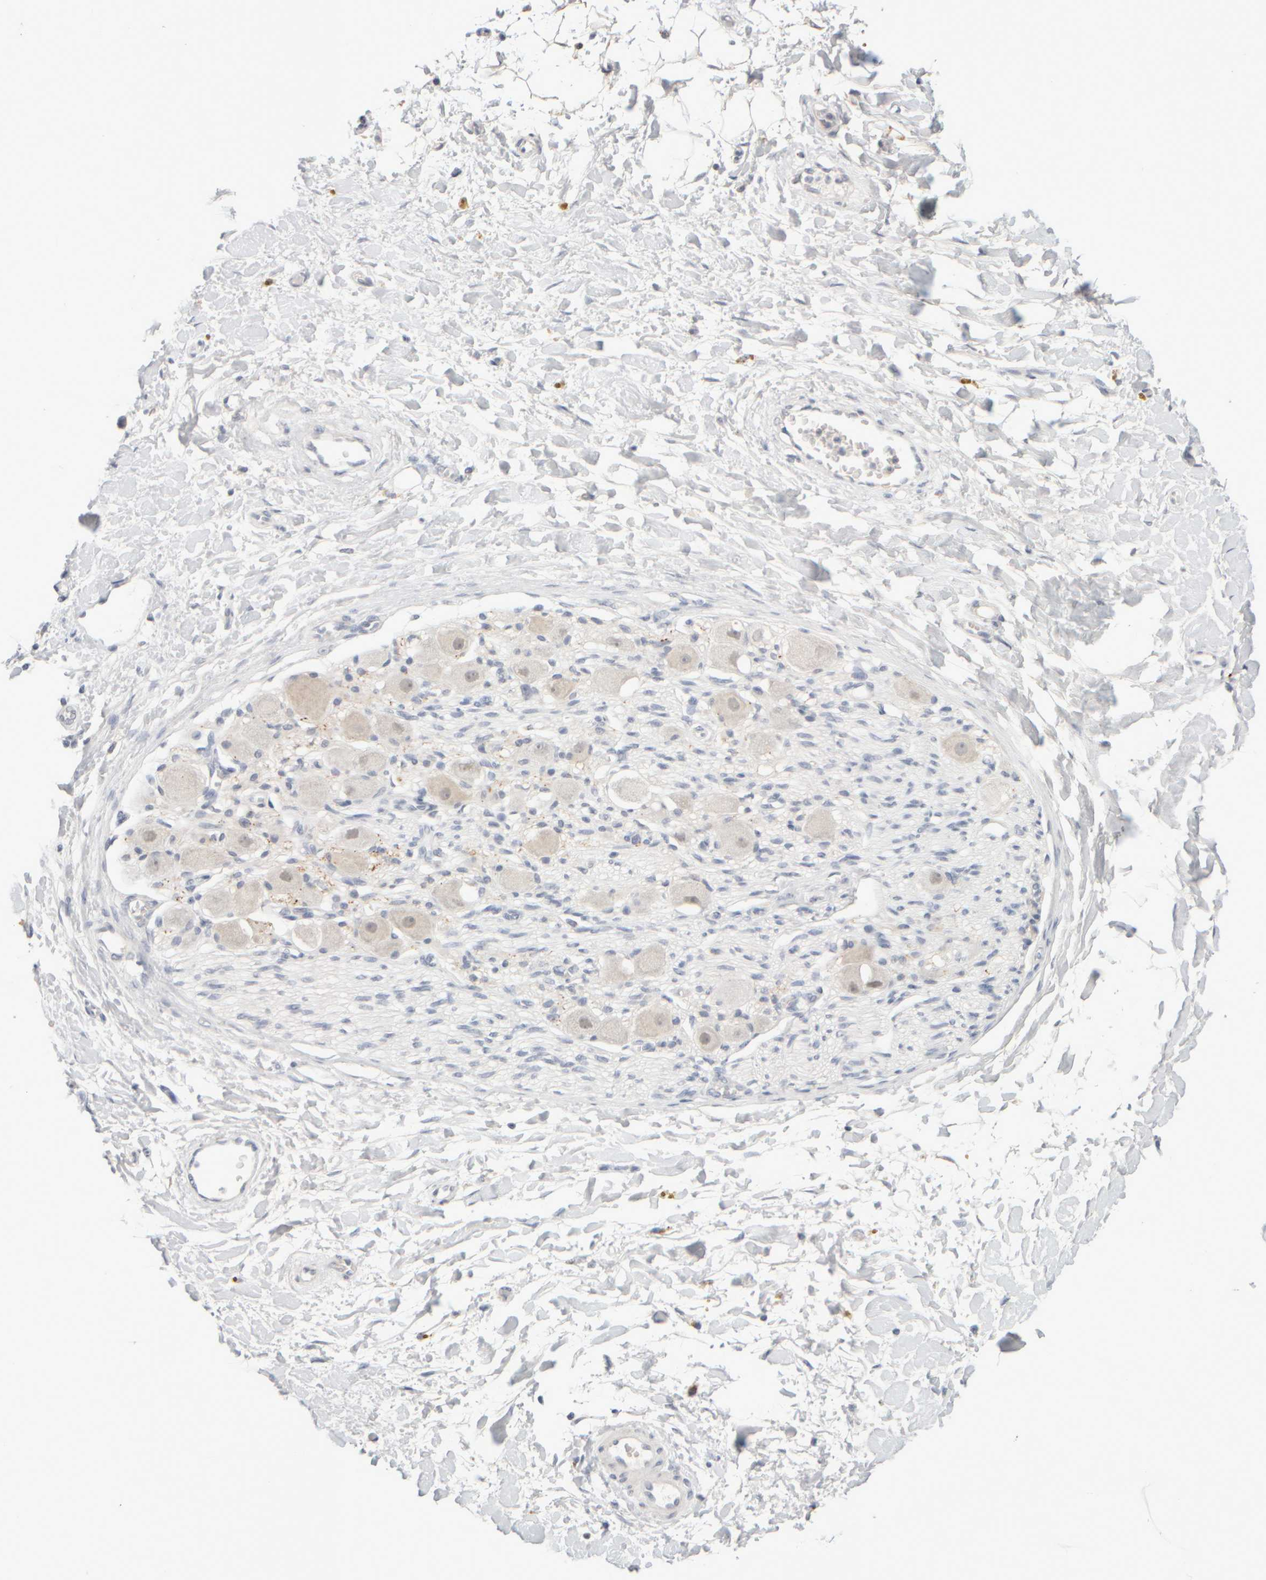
{"staining": {"intensity": "negative", "quantity": "none", "location": "none"}, "tissue": "adipose tissue", "cell_type": "Adipocytes", "image_type": "normal", "snomed": [{"axis": "morphology", "description": "Normal tissue, NOS"}, {"axis": "topography", "description": "Kidney"}, {"axis": "topography", "description": "Peripheral nerve tissue"}], "caption": "The immunohistochemistry histopathology image has no significant expression in adipocytes of adipose tissue.", "gene": "ZNF112", "patient": {"sex": "male", "age": 7}}